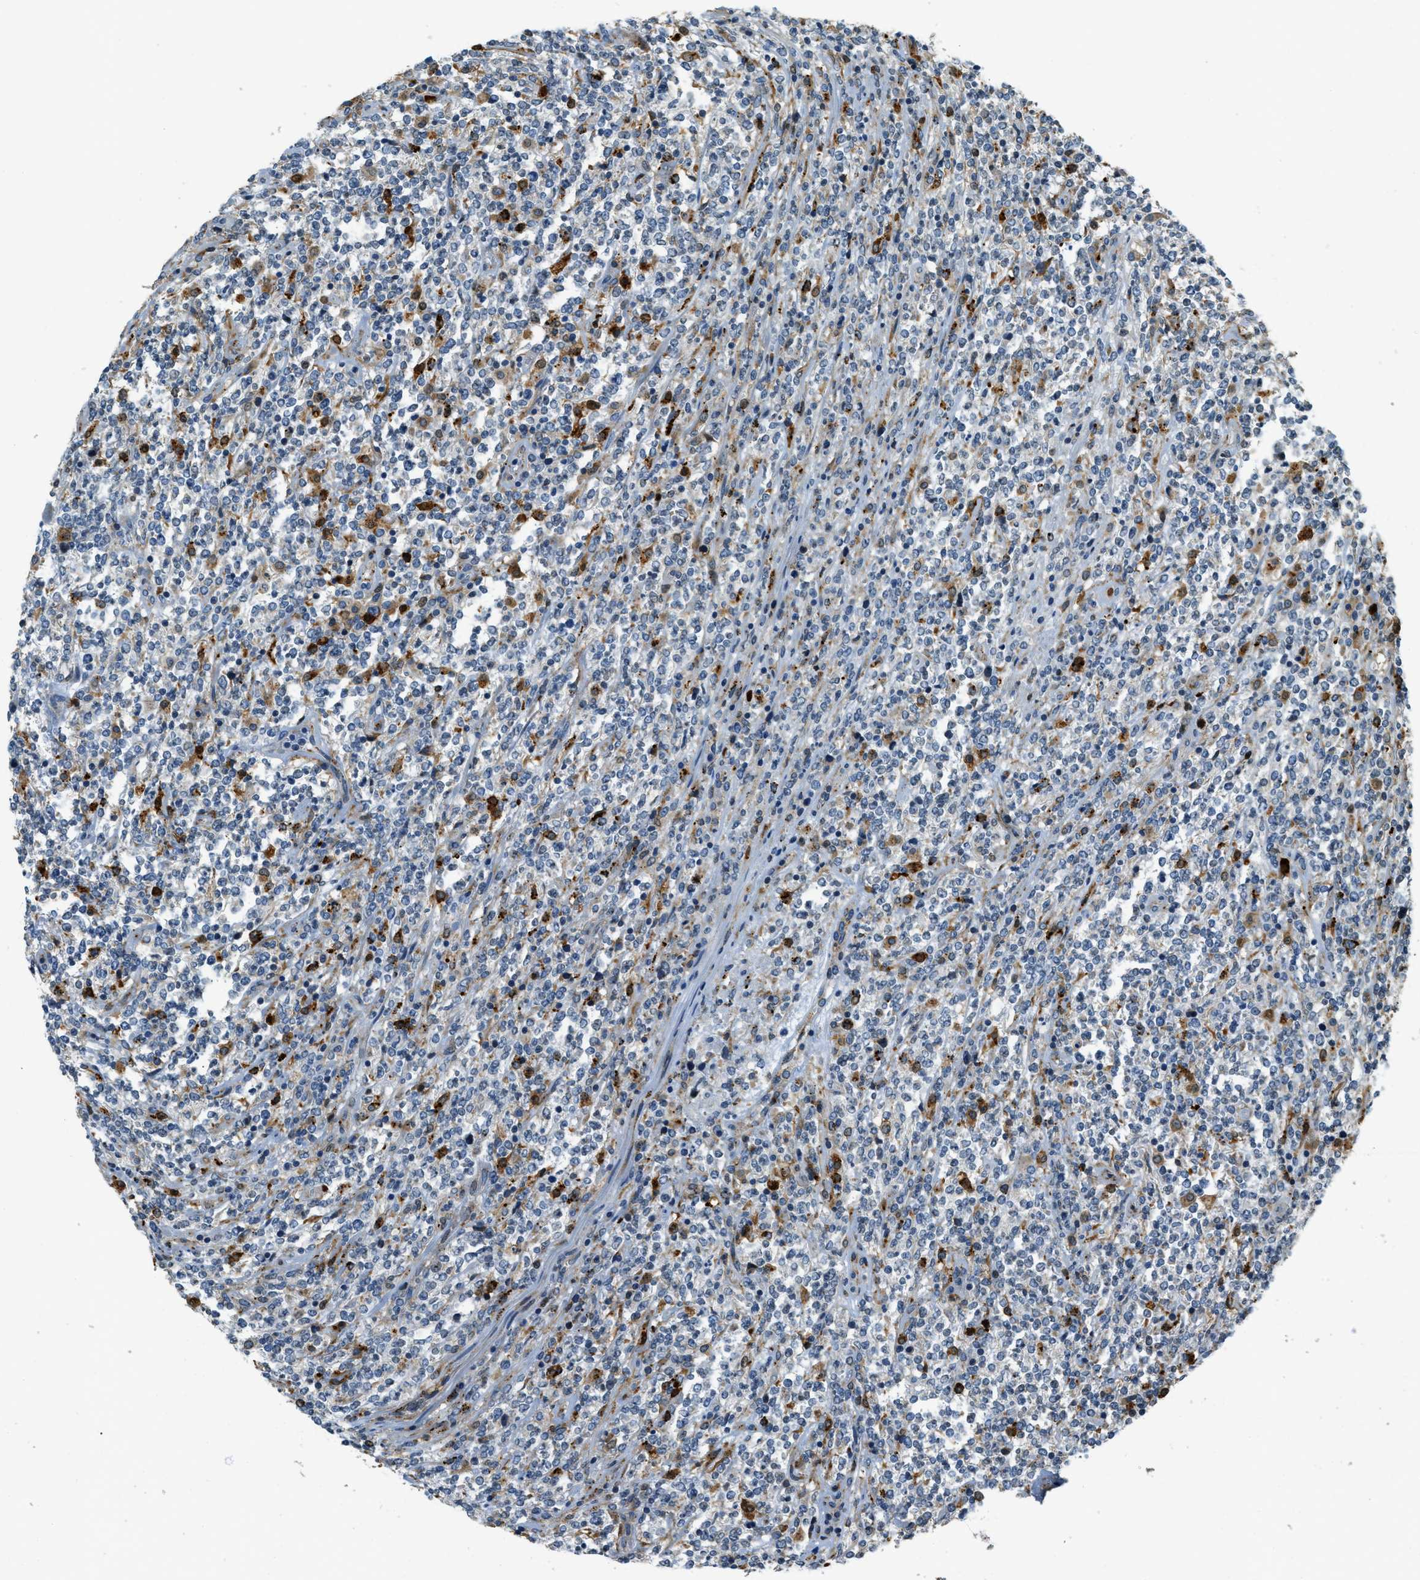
{"staining": {"intensity": "moderate", "quantity": "<25%", "location": "cytoplasmic/membranous"}, "tissue": "lymphoma", "cell_type": "Tumor cells", "image_type": "cancer", "snomed": [{"axis": "morphology", "description": "Malignant lymphoma, non-Hodgkin's type, High grade"}, {"axis": "topography", "description": "Soft tissue"}], "caption": "Lymphoma stained with a protein marker reveals moderate staining in tumor cells.", "gene": "HERC2", "patient": {"sex": "male", "age": 18}}